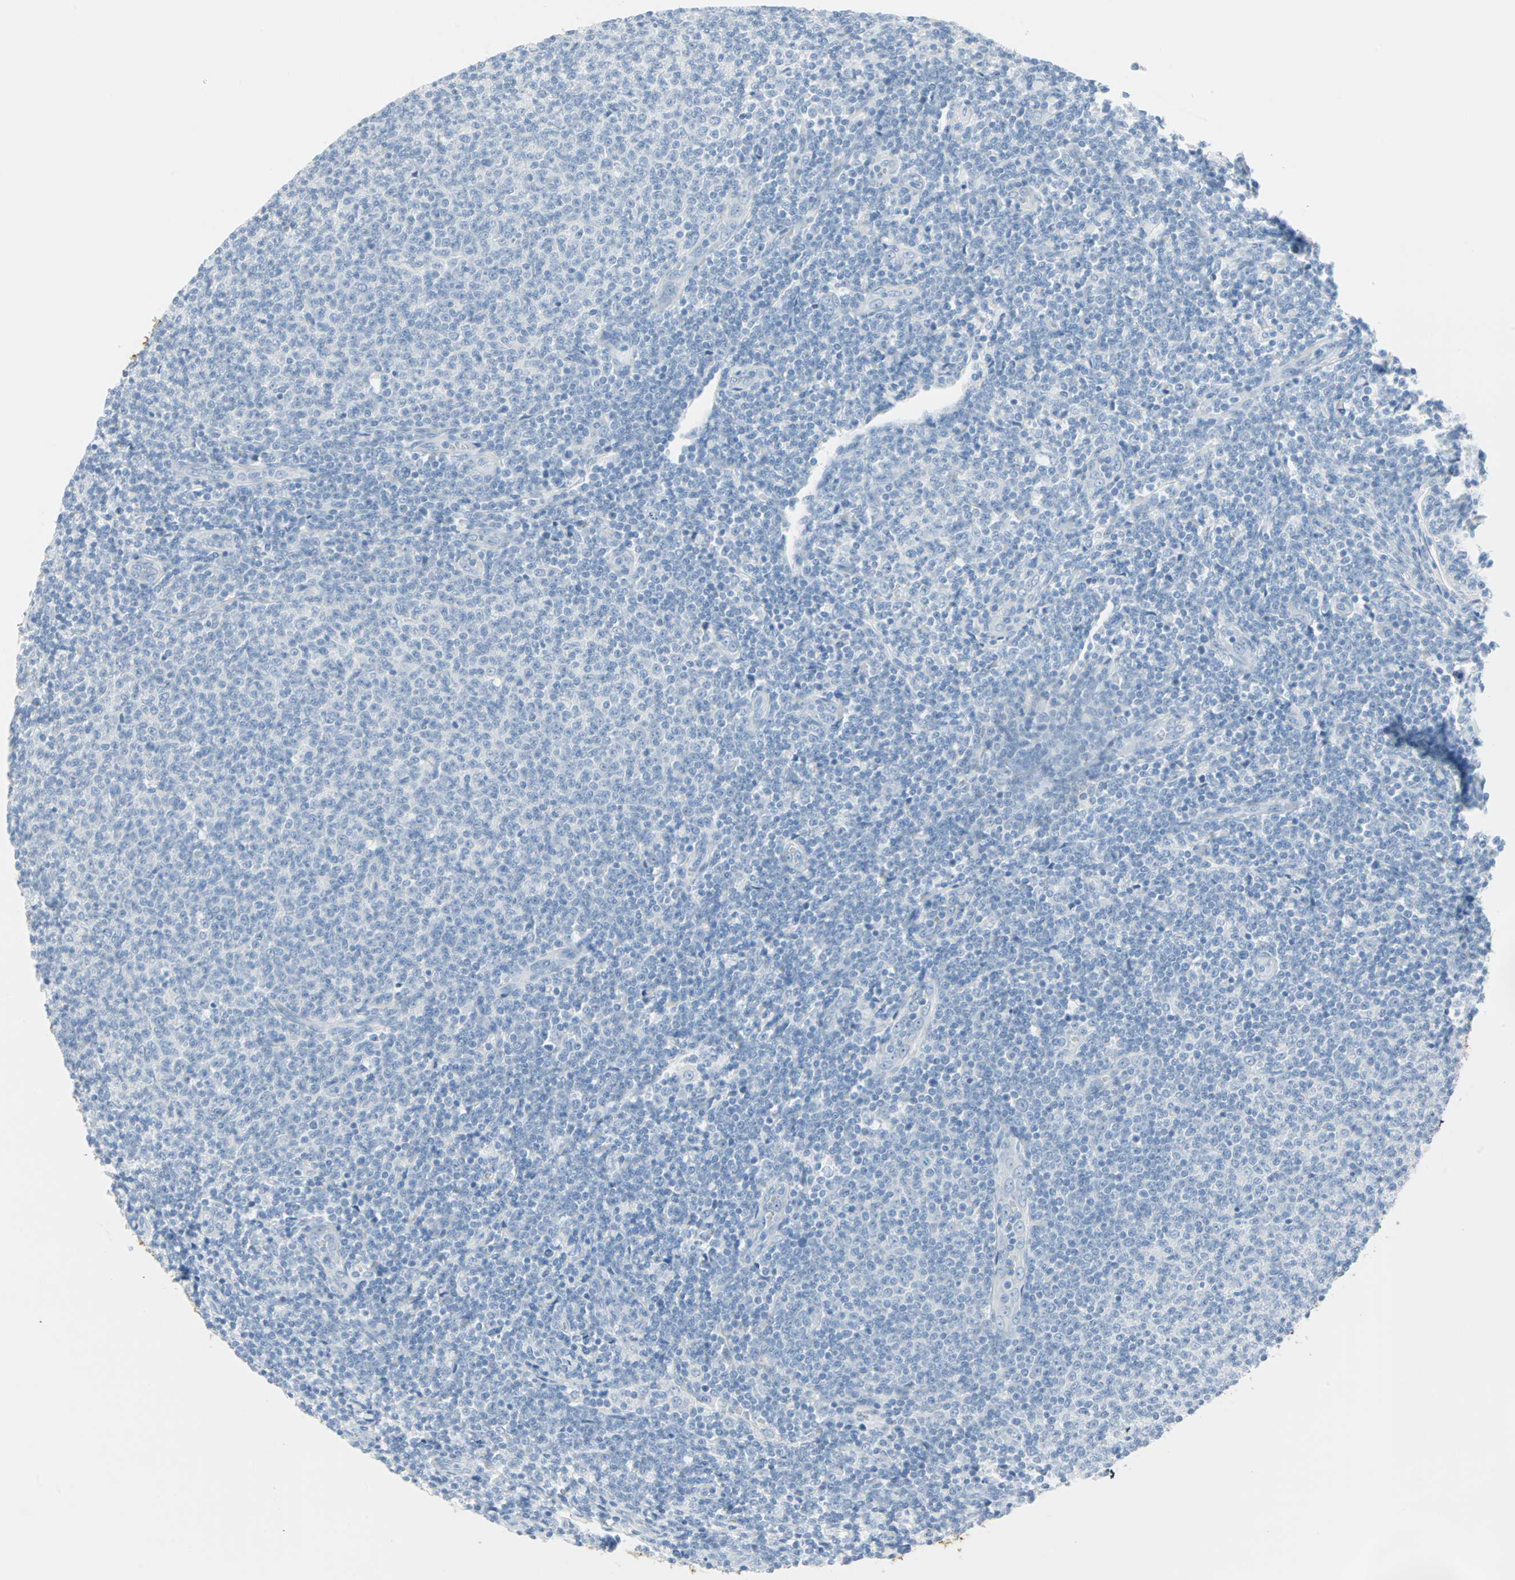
{"staining": {"intensity": "negative", "quantity": "none", "location": "none"}, "tissue": "lymphoma", "cell_type": "Tumor cells", "image_type": "cancer", "snomed": [{"axis": "morphology", "description": "Malignant lymphoma, non-Hodgkin's type, Low grade"}, {"axis": "topography", "description": "Lymph node"}], "caption": "High magnification brightfield microscopy of low-grade malignant lymphoma, non-Hodgkin's type stained with DAB (brown) and counterstained with hematoxylin (blue): tumor cells show no significant expression.", "gene": "STX1A", "patient": {"sex": "male", "age": 66}}